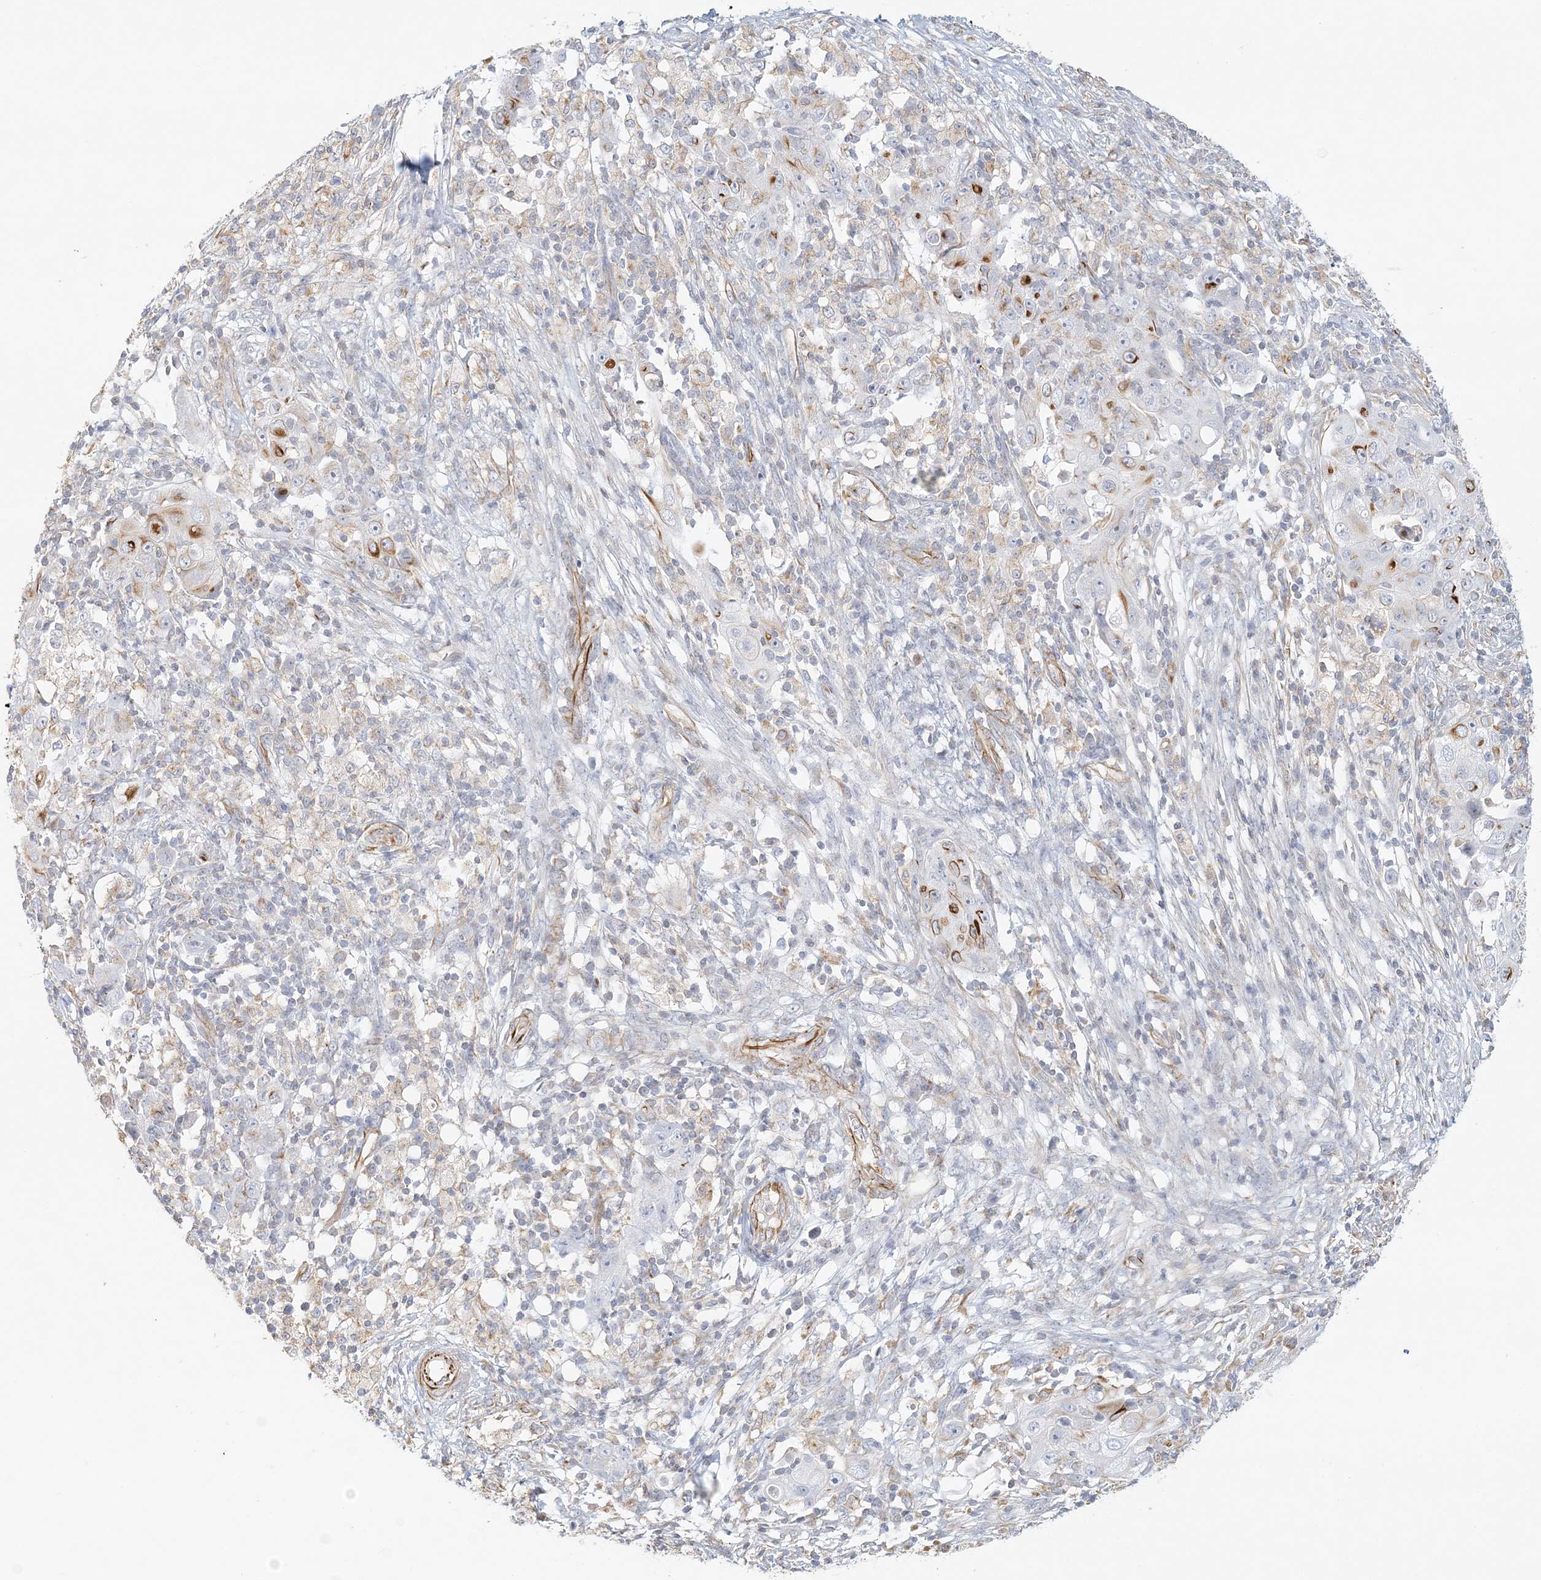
{"staining": {"intensity": "moderate", "quantity": "<25%", "location": "cytoplasmic/membranous"}, "tissue": "ovarian cancer", "cell_type": "Tumor cells", "image_type": "cancer", "snomed": [{"axis": "morphology", "description": "Carcinoma, endometroid"}, {"axis": "topography", "description": "Ovary"}], "caption": "Immunohistochemistry of human endometroid carcinoma (ovarian) exhibits low levels of moderate cytoplasmic/membranous staining in about <25% of tumor cells.", "gene": "DMRTB1", "patient": {"sex": "female", "age": 42}}